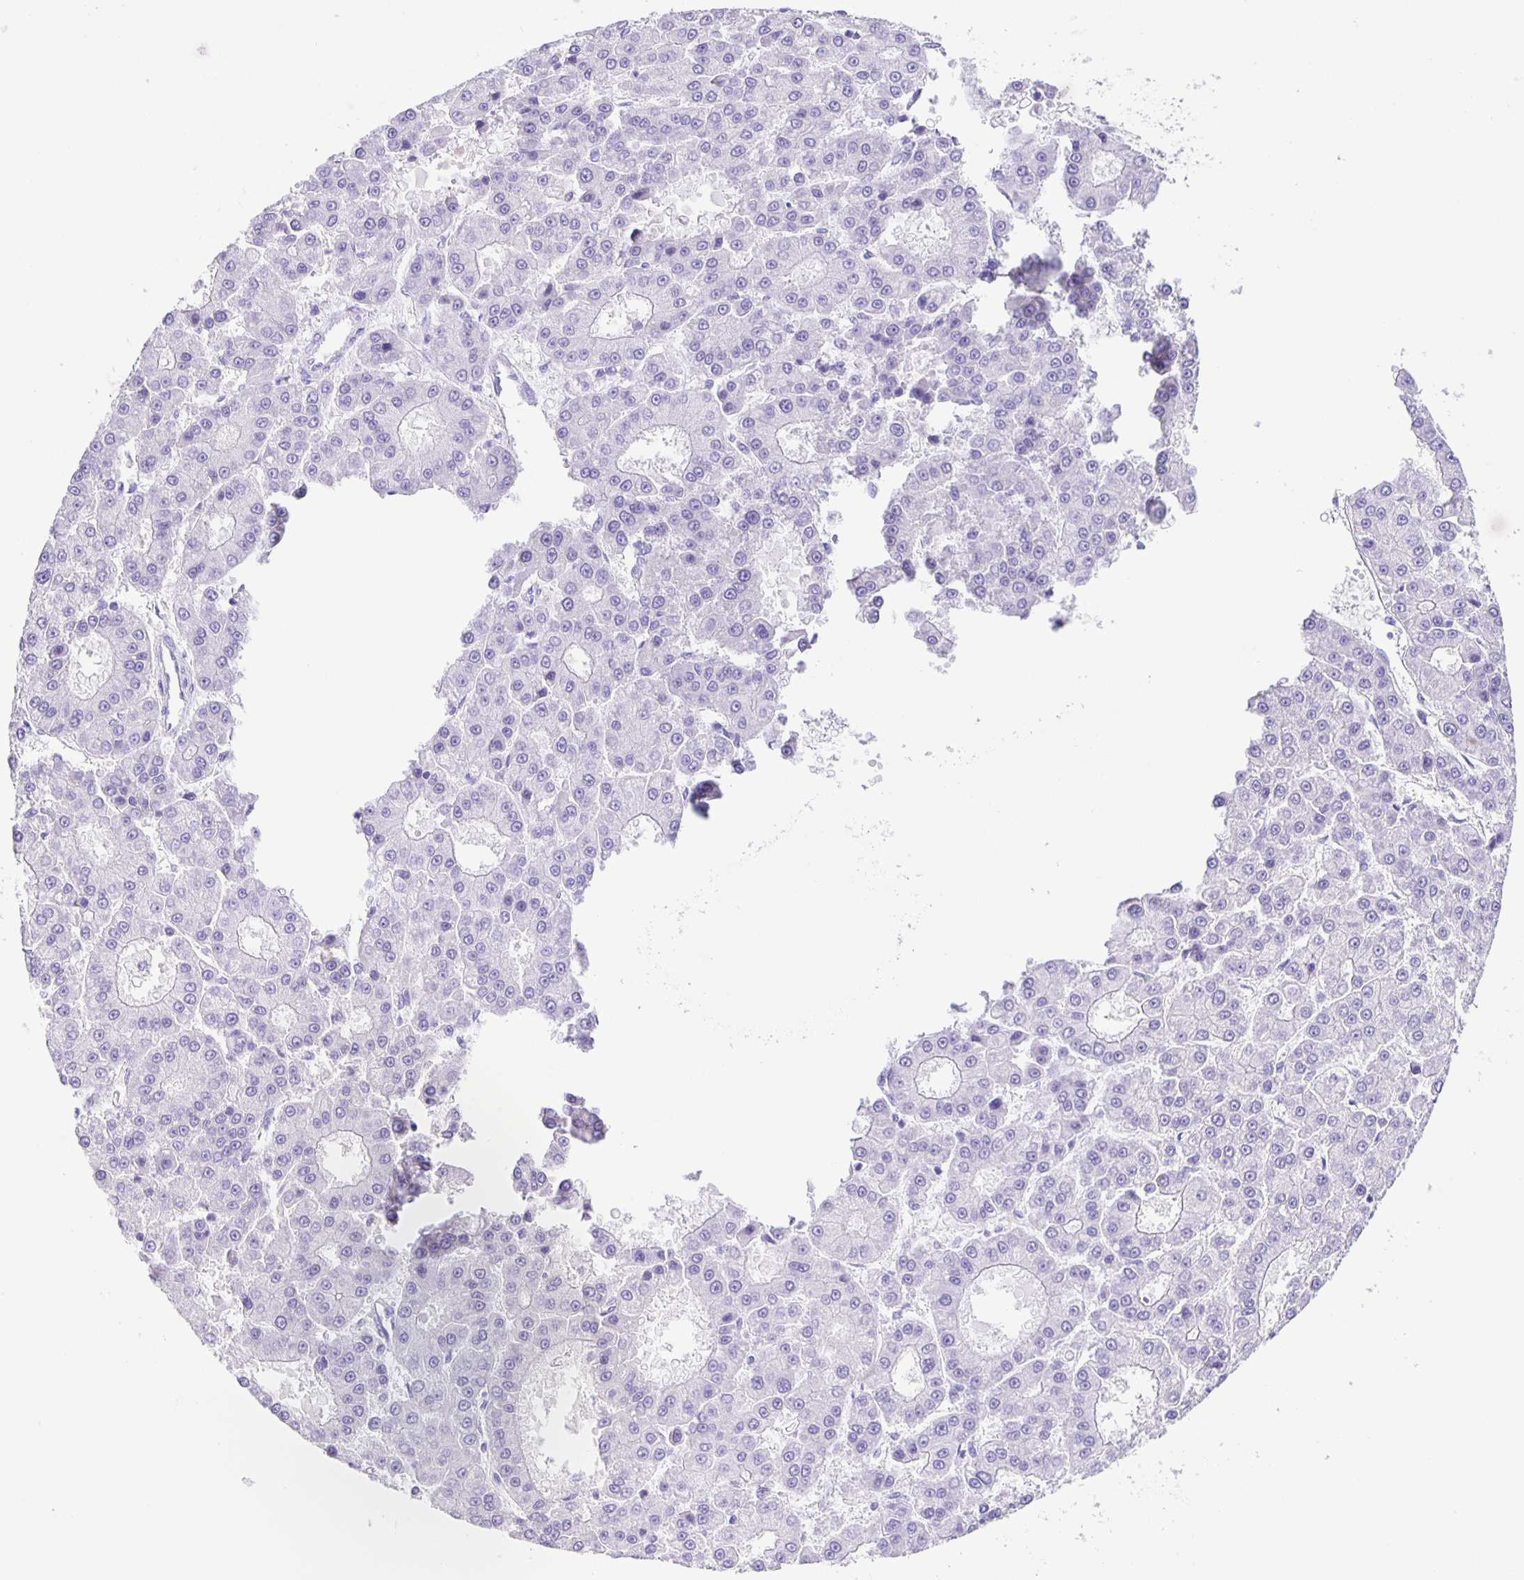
{"staining": {"intensity": "negative", "quantity": "none", "location": "none"}, "tissue": "liver cancer", "cell_type": "Tumor cells", "image_type": "cancer", "snomed": [{"axis": "morphology", "description": "Carcinoma, Hepatocellular, NOS"}, {"axis": "topography", "description": "Liver"}], "caption": "Tumor cells are negative for protein expression in human liver hepatocellular carcinoma.", "gene": "GUCA2A", "patient": {"sex": "male", "age": 70}}